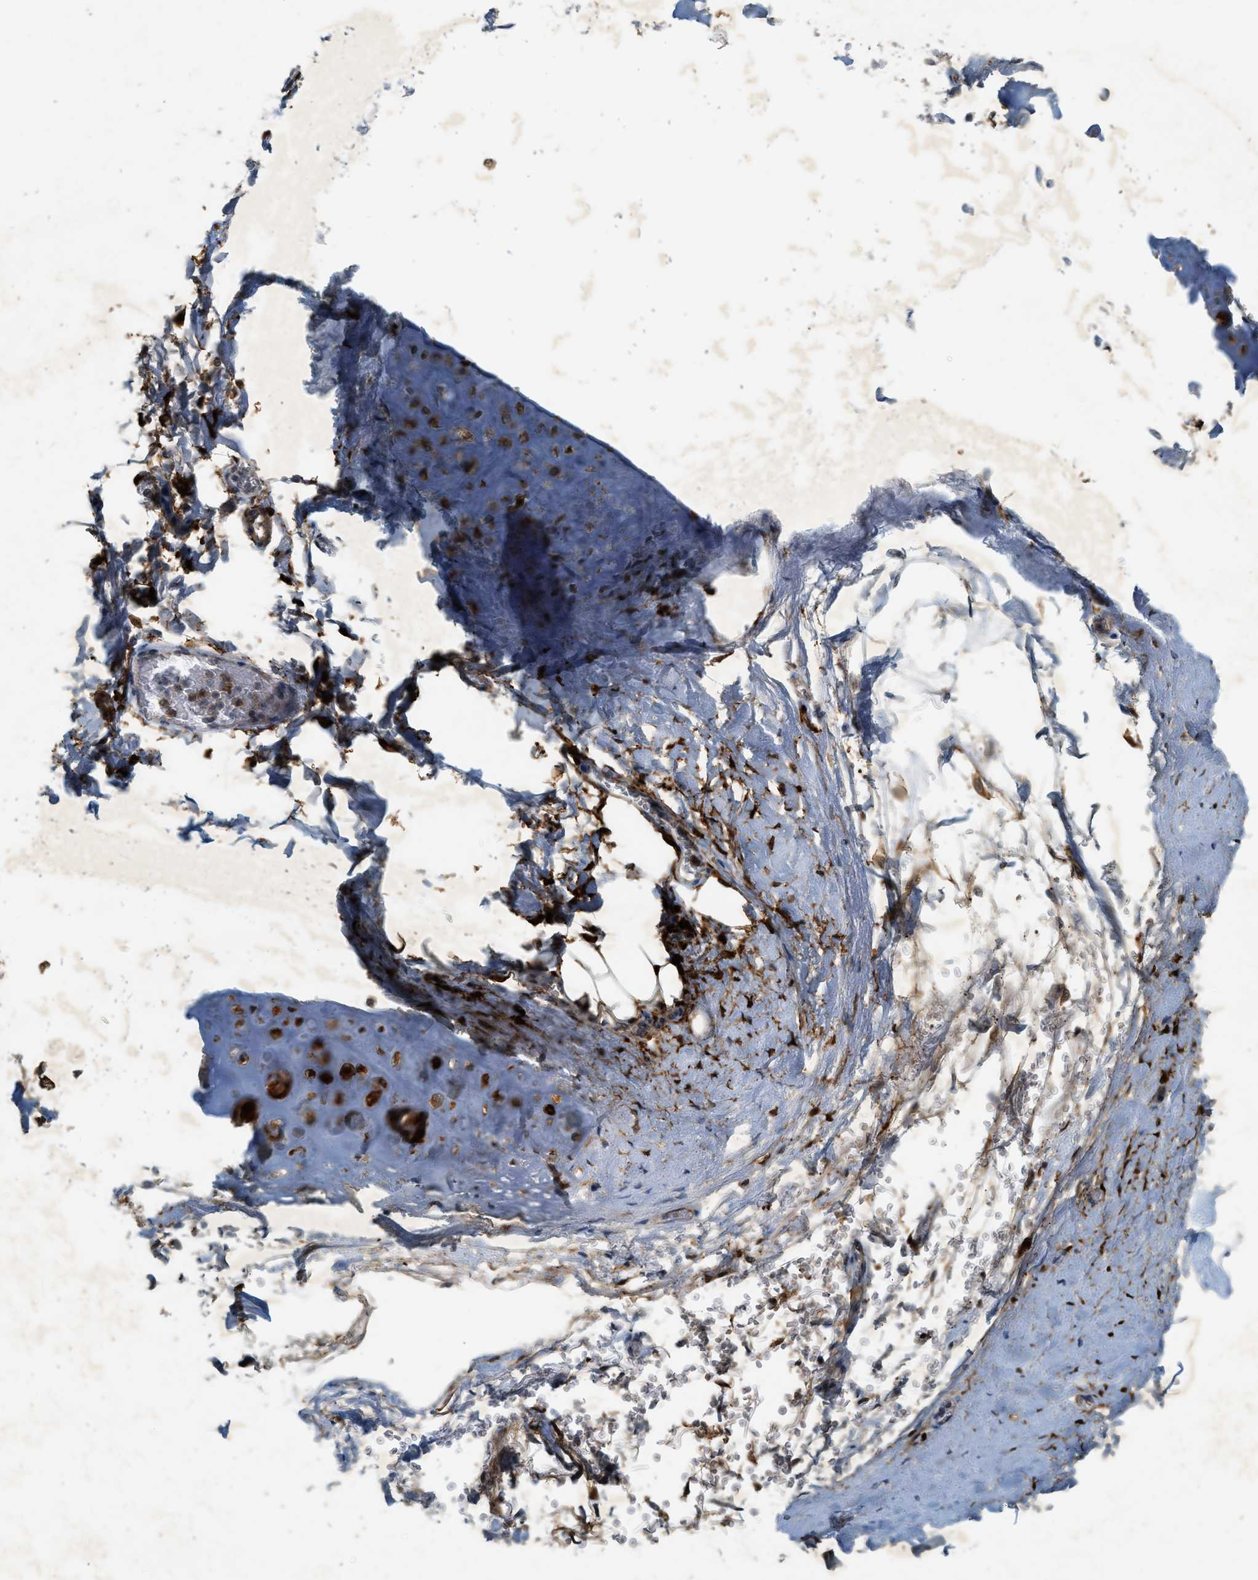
{"staining": {"intensity": "moderate", "quantity": ">75%", "location": "cytoplasmic/membranous"}, "tissue": "adipose tissue", "cell_type": "Adipocytes", "image_type": "normal", "snomed": [{"axis": "morphology", "description": "Normal tissue, NOS"}, {"axis": "topography", "description": "Cartilage tissue"}, {"axis": "topography", "description": "Lung"}], "caption": "High-power microscopy captured an IHC micrograph of unremarkable adipose tissue, revealing moderate cytoplasmic/membranous expression in about >75% of adipocytes.", "gene": "PDCL3", "patient": {"sex": "female", "age": 77}}